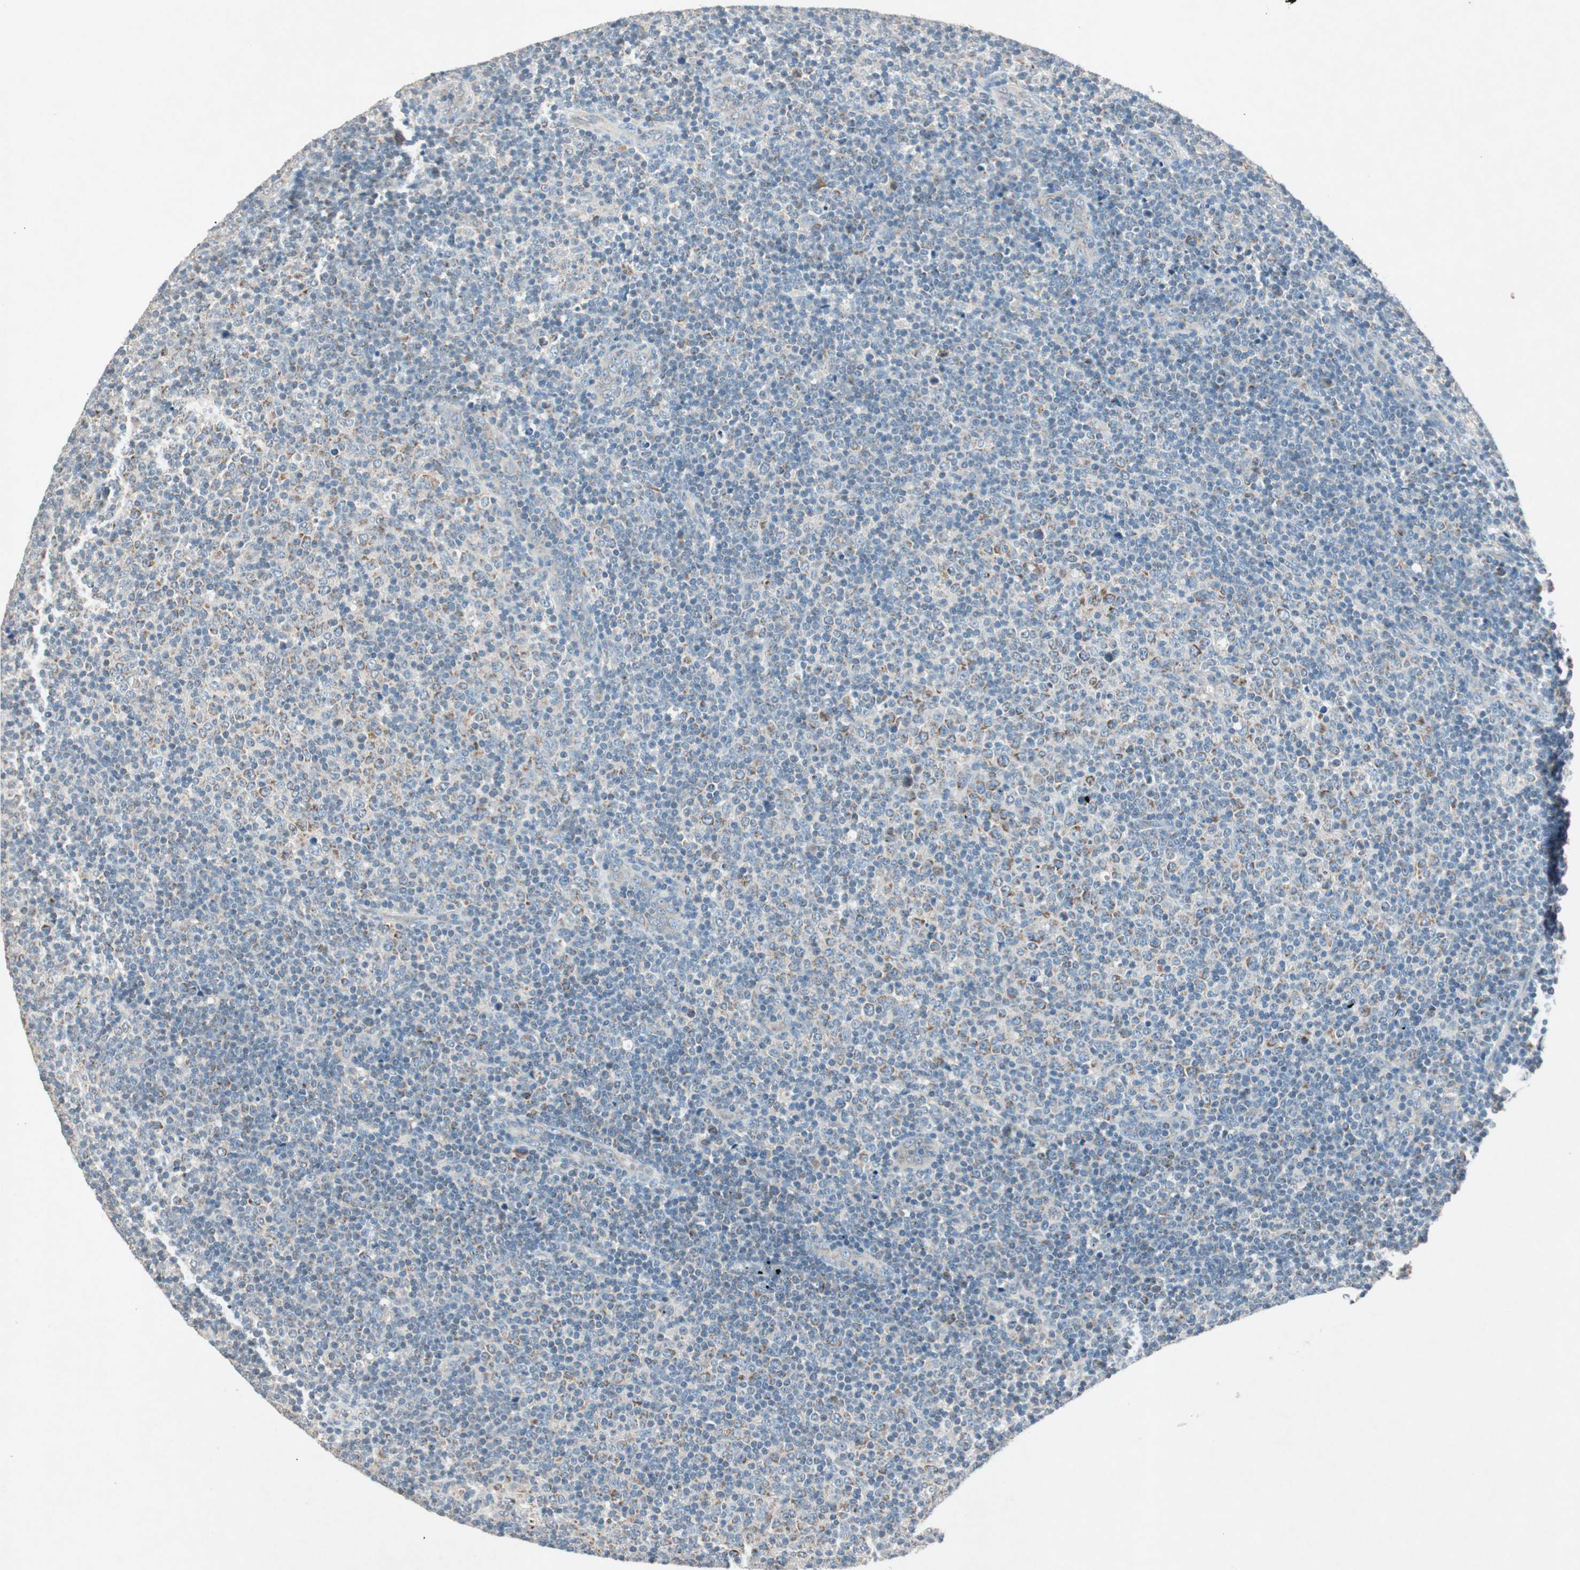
{"staining": {"intensity": "weak", "quantity": "<25%", "location": "cytoplasmic/membranous"}, "tissue": "lymphoma", "cell_type": "Tumor cells", "image_type": "cancer", "snomed": [{"axis": "morphology", "description": "Malignant lymphoma, non-Hodgkin's type, Low grade"}, {"axis": "topography", "description": "Lymph node"}], "caption": "A high-resolution histopathology image shows IHC staining of malignant lymphoma, non-Hodgkin's type (low-grade), which shows no significant expression in tumor cells.", "gene": "NKAIN1", "patient": {"sex": "male", "age": 70}}